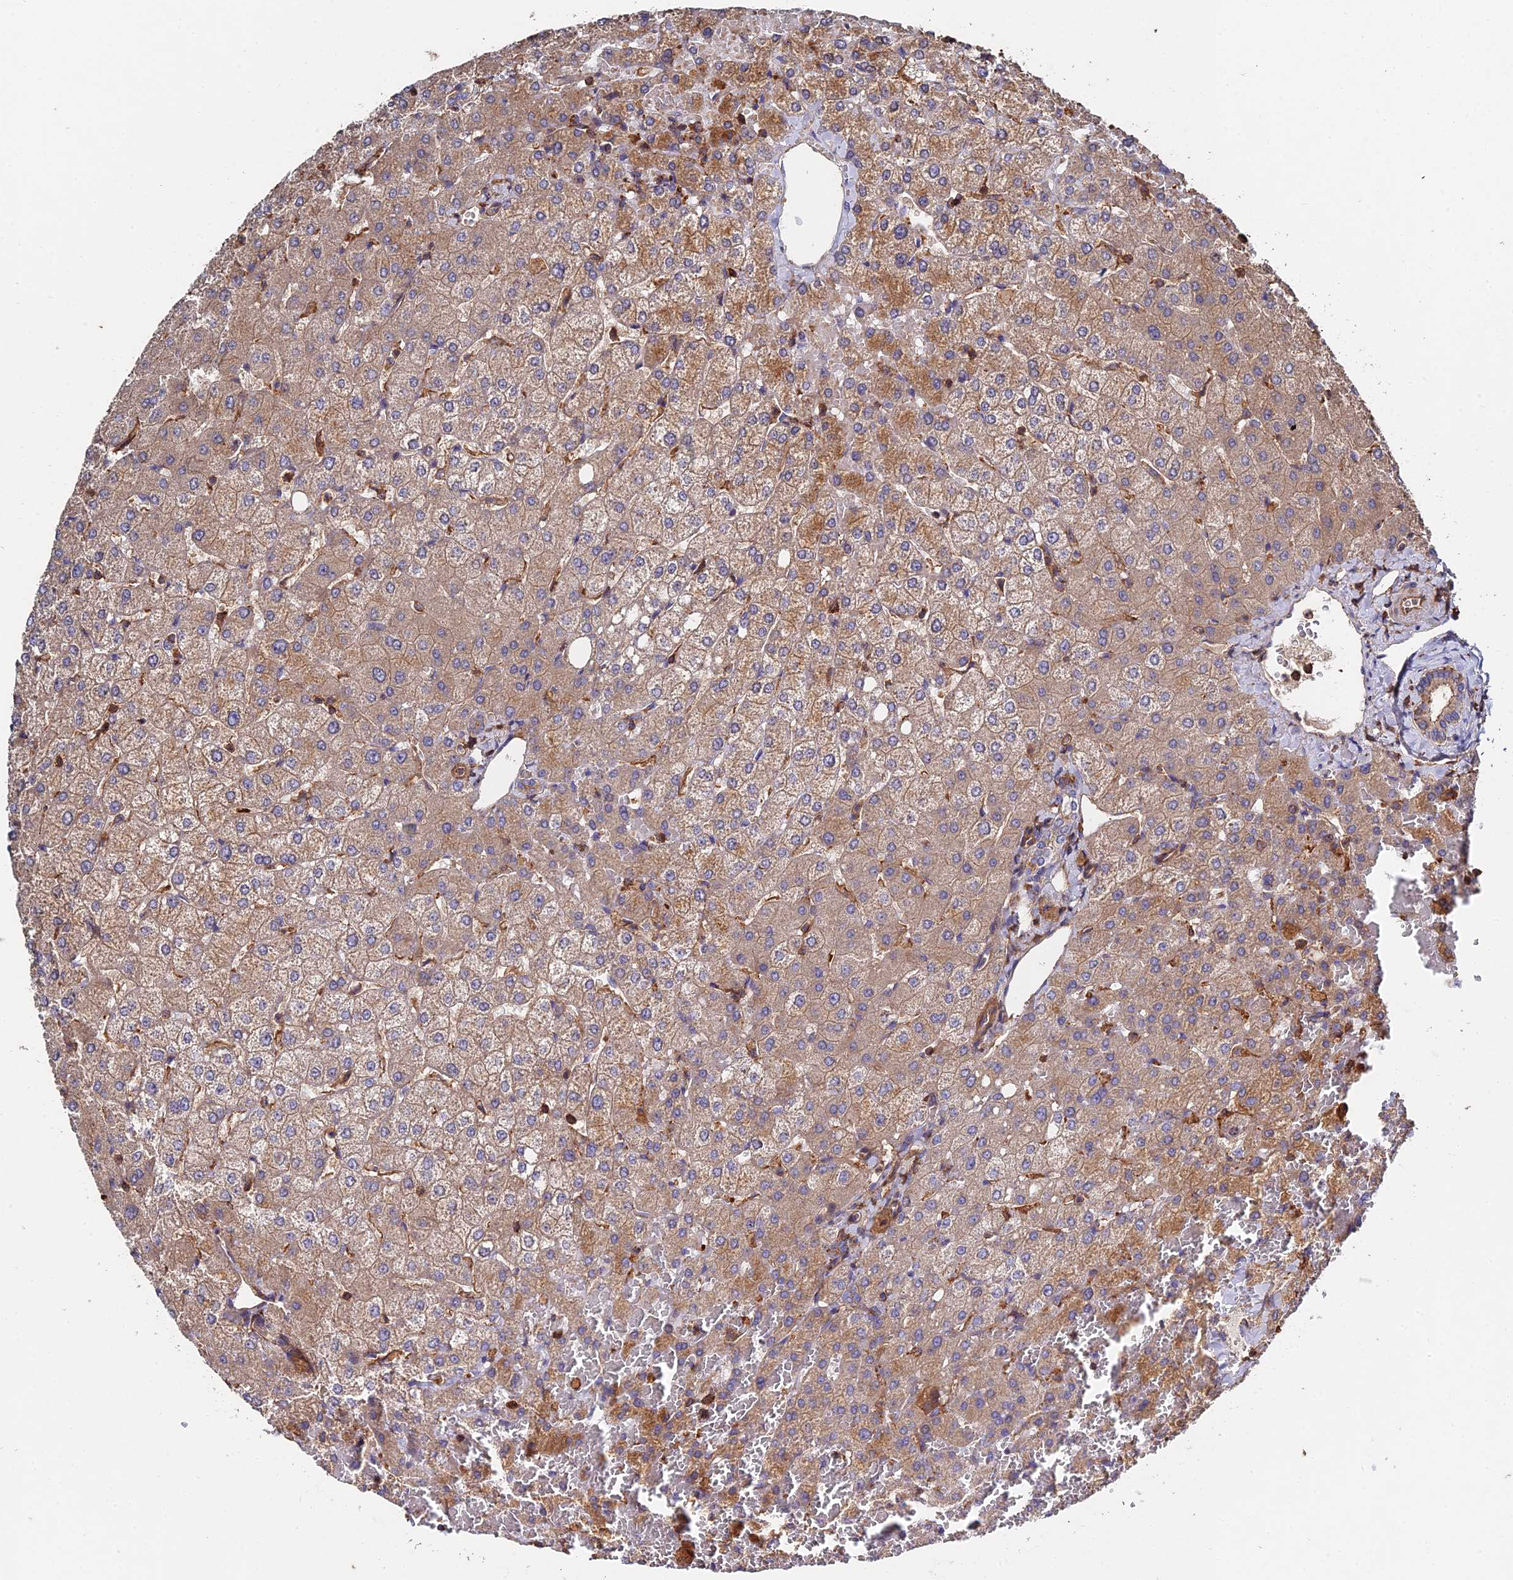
{"staining": {"intensity": "moderate", "quantity": ">75%", "location": "cytoplasmic/membranous"}, "tissue": "liver", "cell_type": "Cholangiocytes", "image_type": "normal", "snomed": [{"axis": "morphology", "description": "Normal tissue, NOS"}, {"axis": "topography", "description": "Liver"}], "caption": "IHC photomicrograph of unremarkable liver: liver stained using immunohistochemistry reveals medium levels of moderate protein expression localized specifically in the cytoplasmic/membranous of cholangiocytes, appearing as a cytoplasmic/membranous brown color.", "gene": "EXT1", "patient": {"sex": "female", "age": 54}}